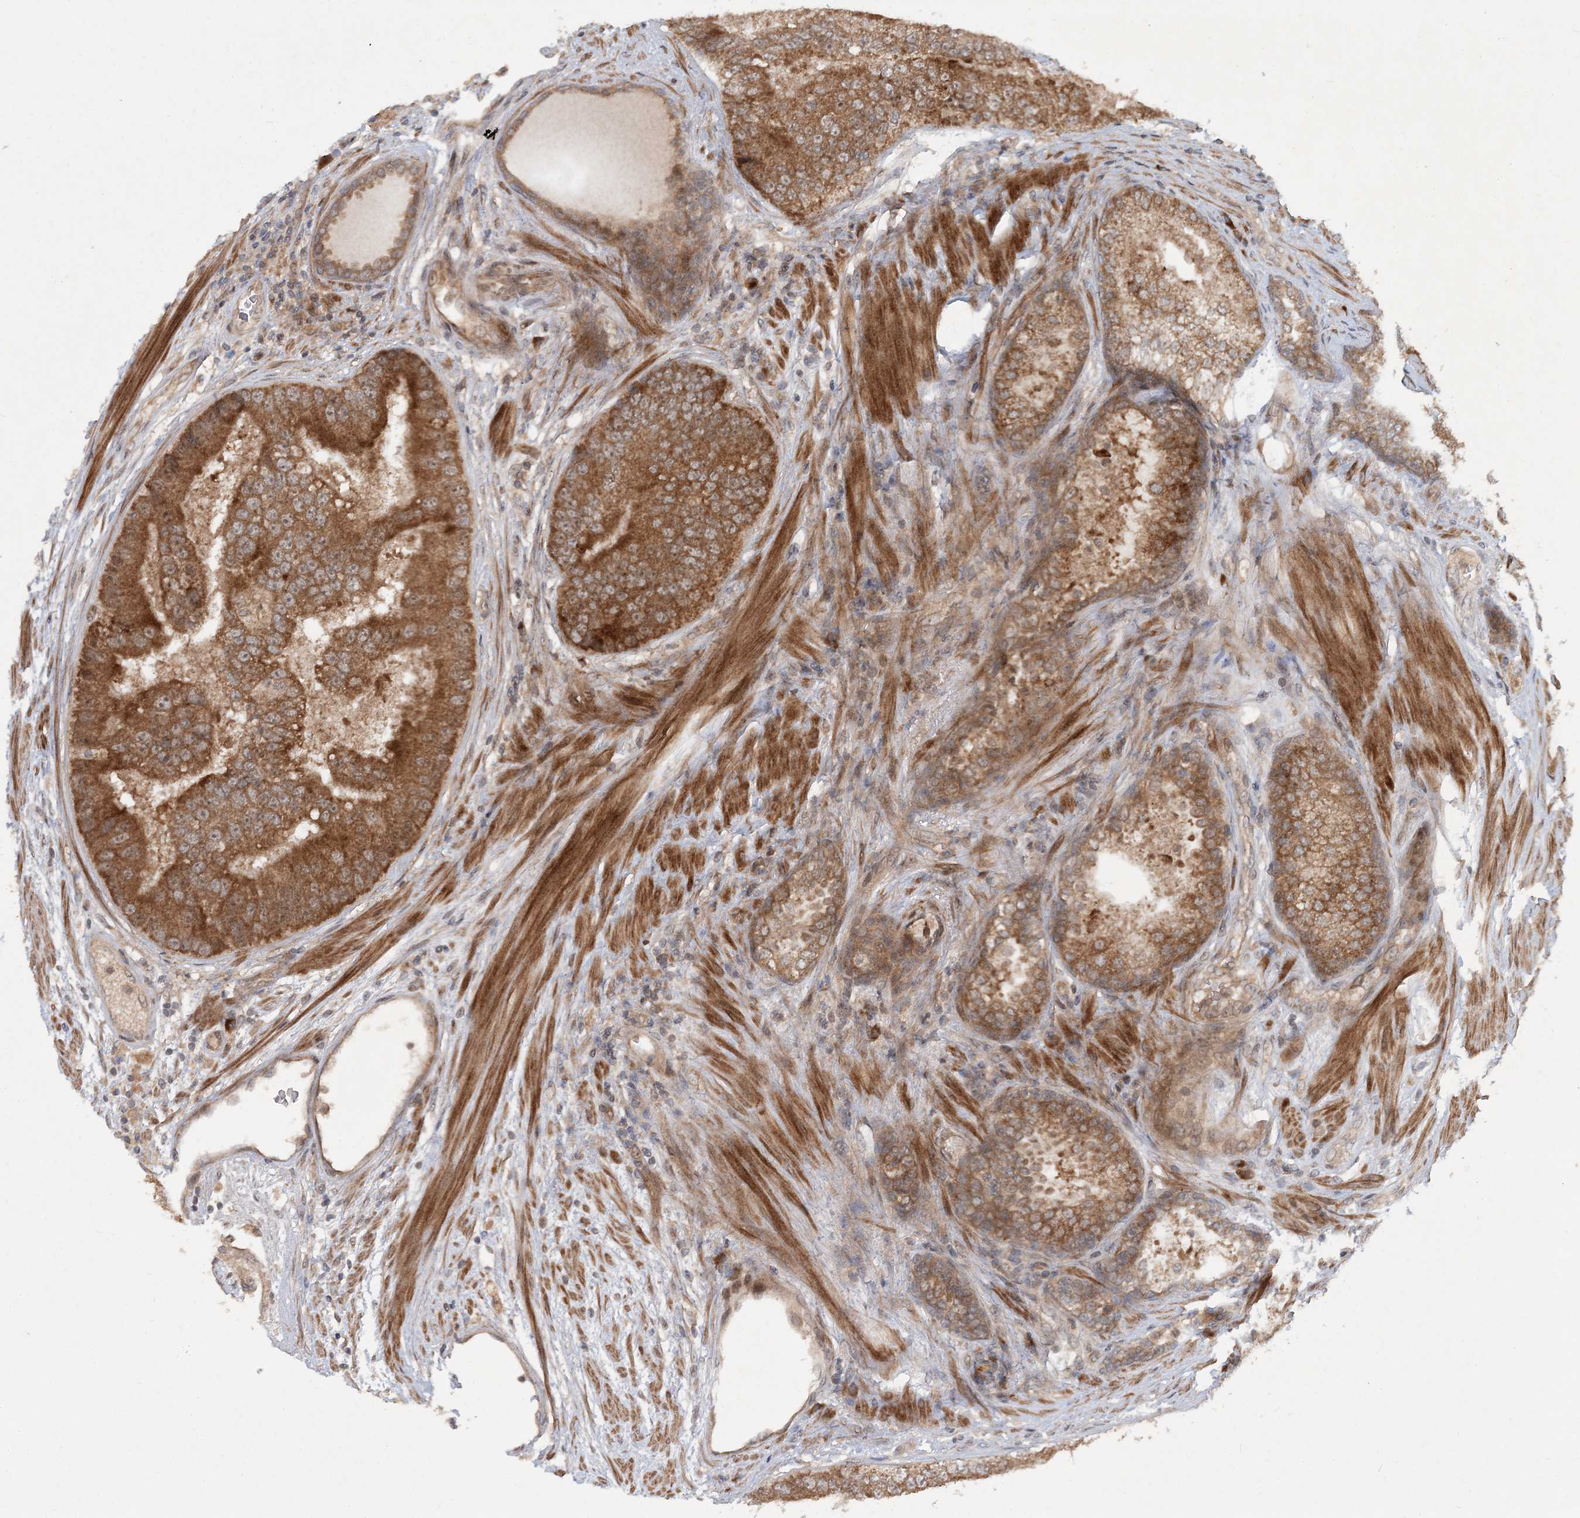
{"staining": {"intensity": "moderate", "quantity": ">75%", "location": "cytoplasmic/membranous"}, "tissue": "prostate cancer", "cell_type": "Tumor cells", "image_type": "cancer", "snomed": [{"axis": "morphology", "description": "Adenocarcinoma, High grade"}, {"axis": "topography", "description": "Prostate"}], "caption": "Moderate cytoplasmic/membranous positivity is appreciated in approximately >75% of tumor cells in prostate cancer (adenocarcinoma (high-grade)).", "gene": "UBR3", "patient": {"sex": "male", "age": 70}}